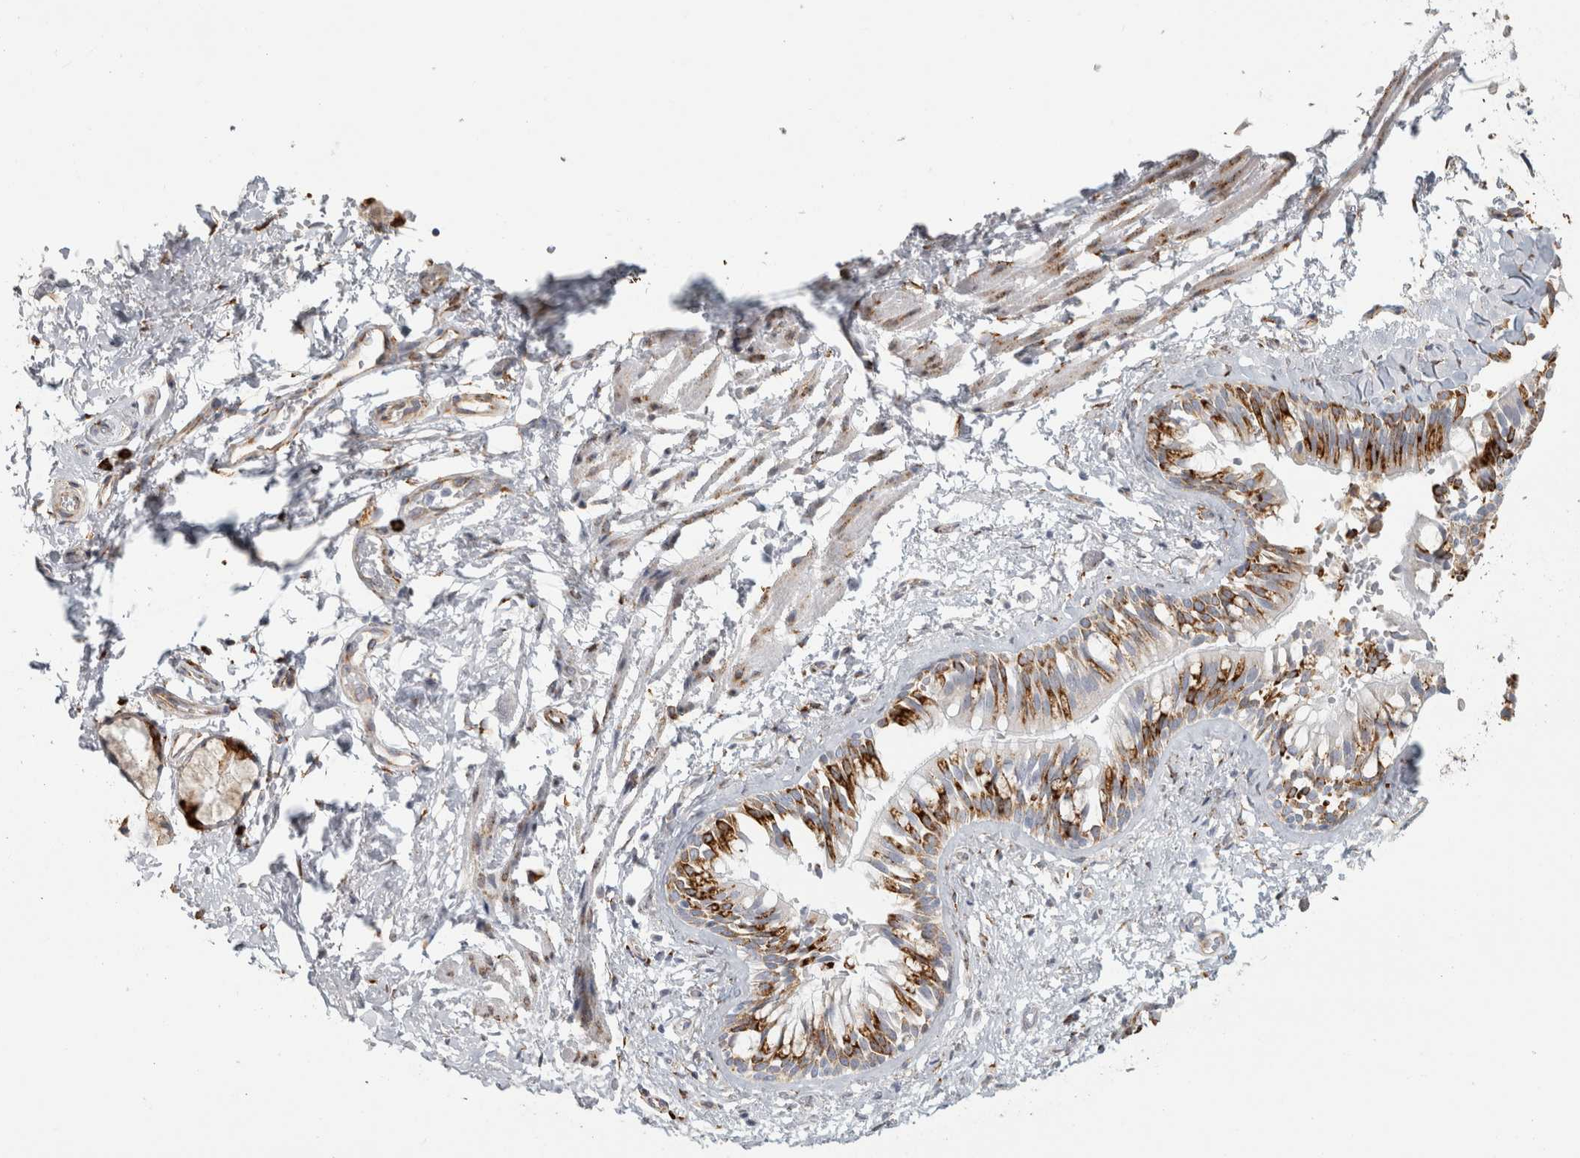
{"staining": {"intensity": "strong", "quantity": "25%-75%", "location": "cytoplasmic/membranous"}, "tissue": "bronchus", "cell_type": "Respiratory epithelial cells", "image_type": "normal", "snomed": [{"axis": "morphology", "description": "Normal tissue, NOS"}, {"axis": "morphology", "description": "Inflammation, NOS"}, {"axis": "topography", "description": "Cartilage tissue"}, {"axis": "topography", "description": "Bronchus"}, {"axis": "topography", "description": "Lung"}], "caption": "Normal bronchus shows strong cytoplasmic/membranous staining in about 25%-75% of respiratory epithelial cells.", "gene": "OSTN", "patient": {"sex": "female", "age": 64}}